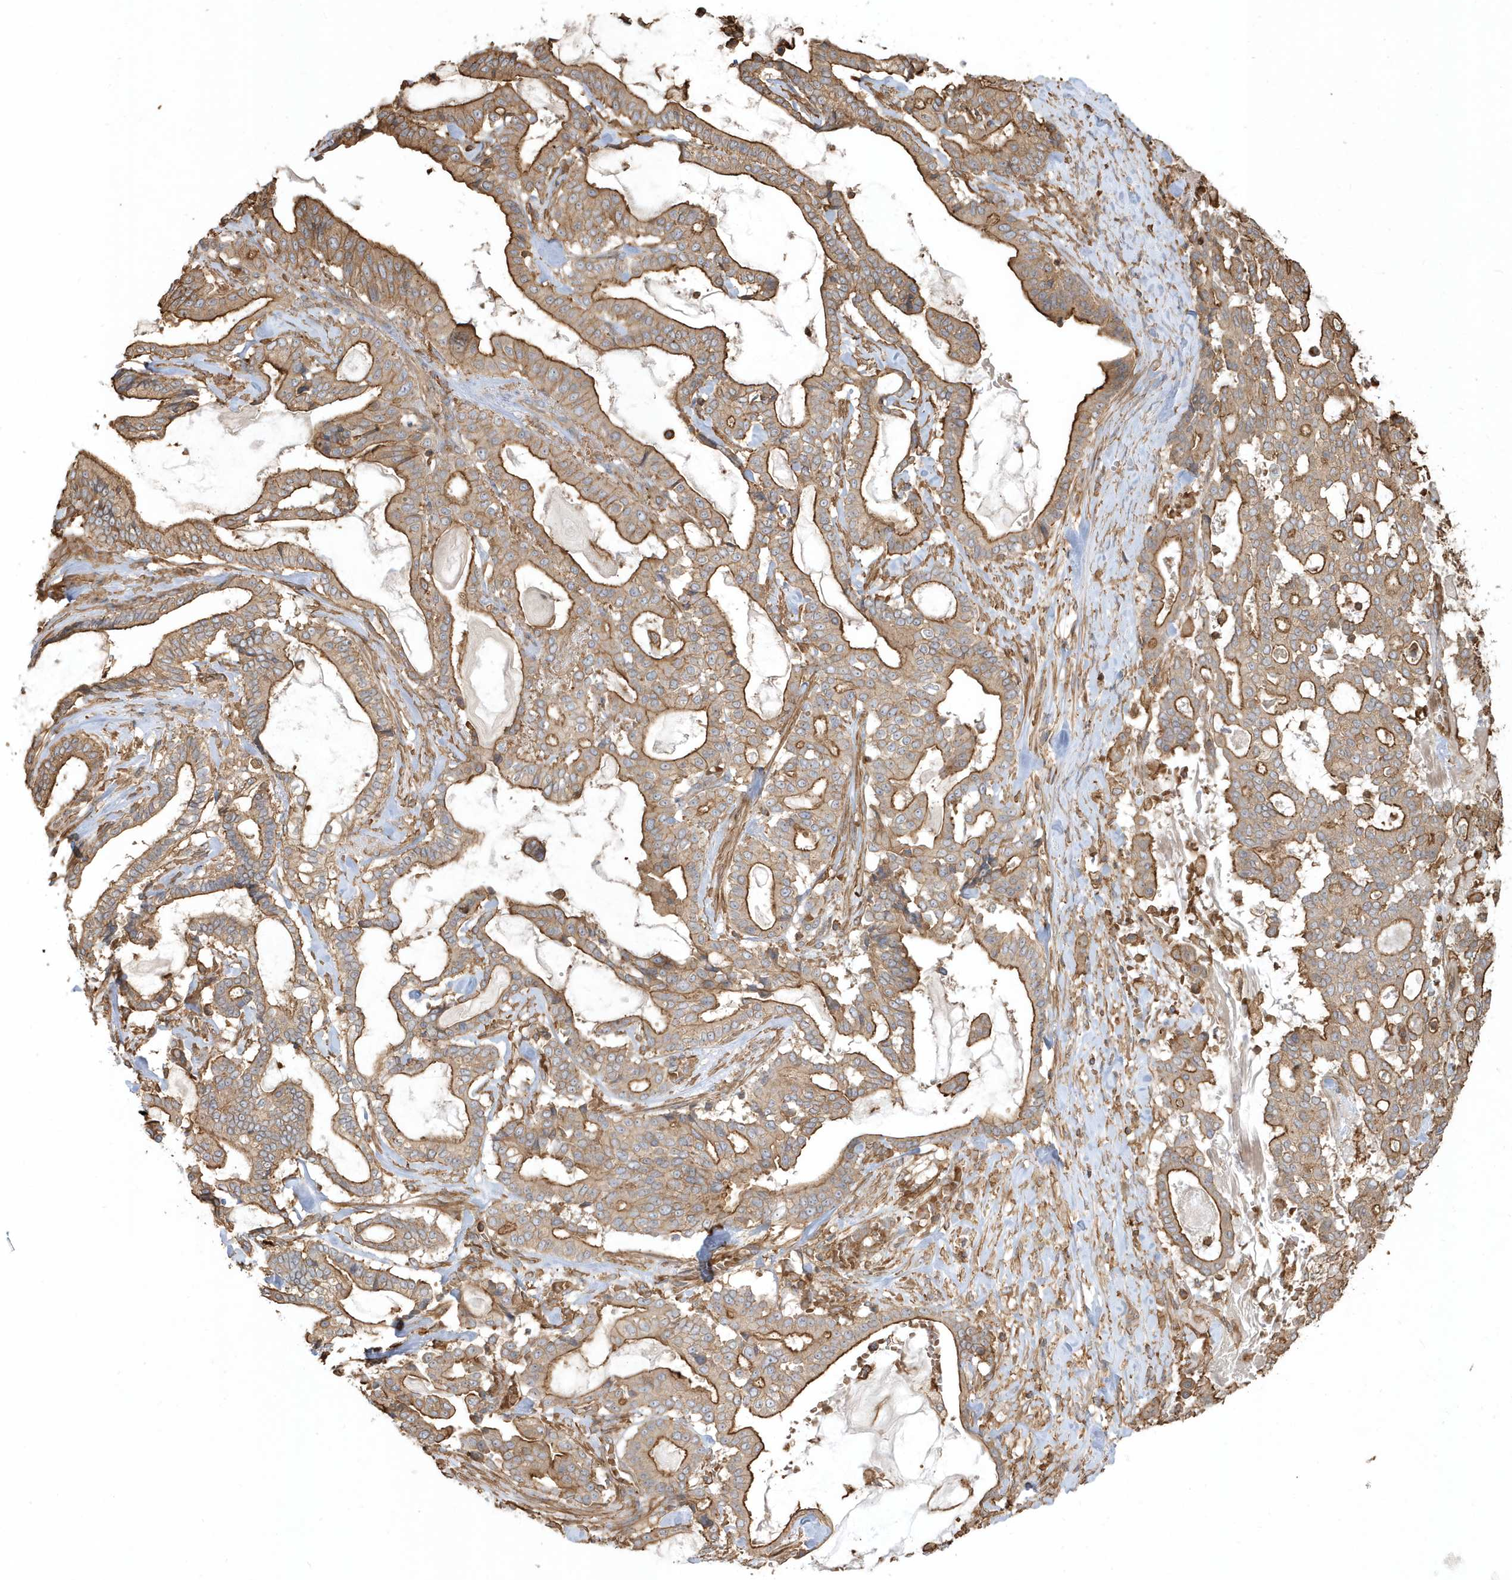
{"staining": {"intensity": "moderate", "quantity": ">75%", "location": "cytoplasmic/membranous"}, "tissue": "pancreatic cancer", "cell_type": "Tumor cells", "image_type": "cancer", "snomed": [{"axis": "morphology", "description": "Adenocarcinoma, NOS"}, {"axis": "topography", "description": "Pancreas"}], "caption": "A medium amount of moderate cytoplasmic/membranous positivity is present in approximately >75% of tumor cells in pancreatic adenocarcinoma tissue.", "gene": "ZBTB8A", "patient": {"sex": "male", "age": 63}}